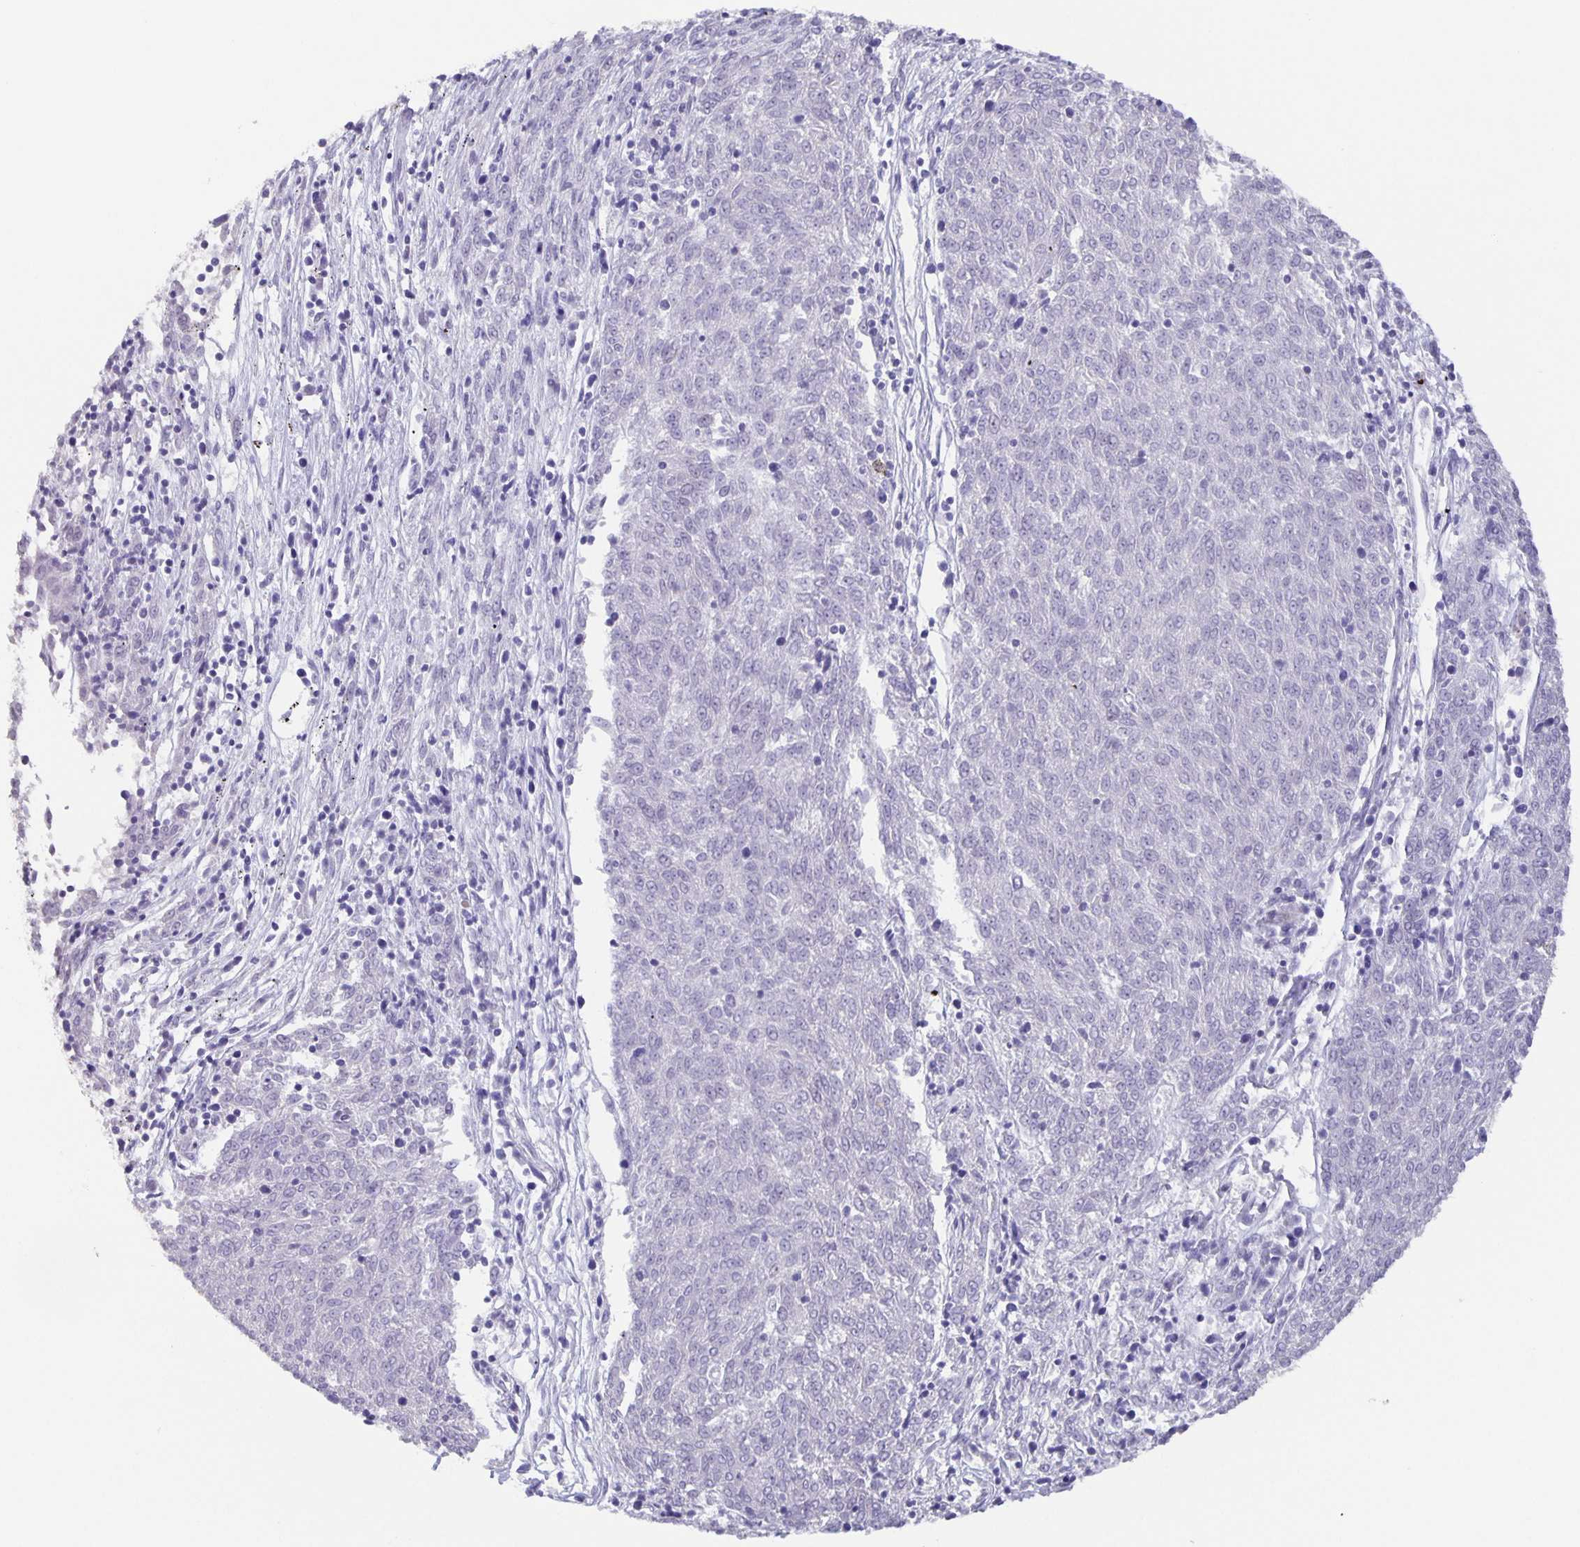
{"staining": {"intensity": "negative", "quantity": "none", "location": "none"}, "tissue": "melanoma", "cell_type": "Tumor cells", "image_type": "cancer", "snomed": [{"axis": "morphology", "description": "Malignant melanoma, NOS"}, {"axis": "topography", "description": "Skin"}], "caption": "Immunohistochemical staining of malignant melanoma displays no significant positivity in tumor cells. The staining was performed using DAB (3,3'-diaminobenzidine) to visualize the protein expression in brown, while the nuclei were stained in blue with hematoxylin (Magnification: 20x).", "gene": "PHRF1", "patient": {"sex": "female", "age": 72}}